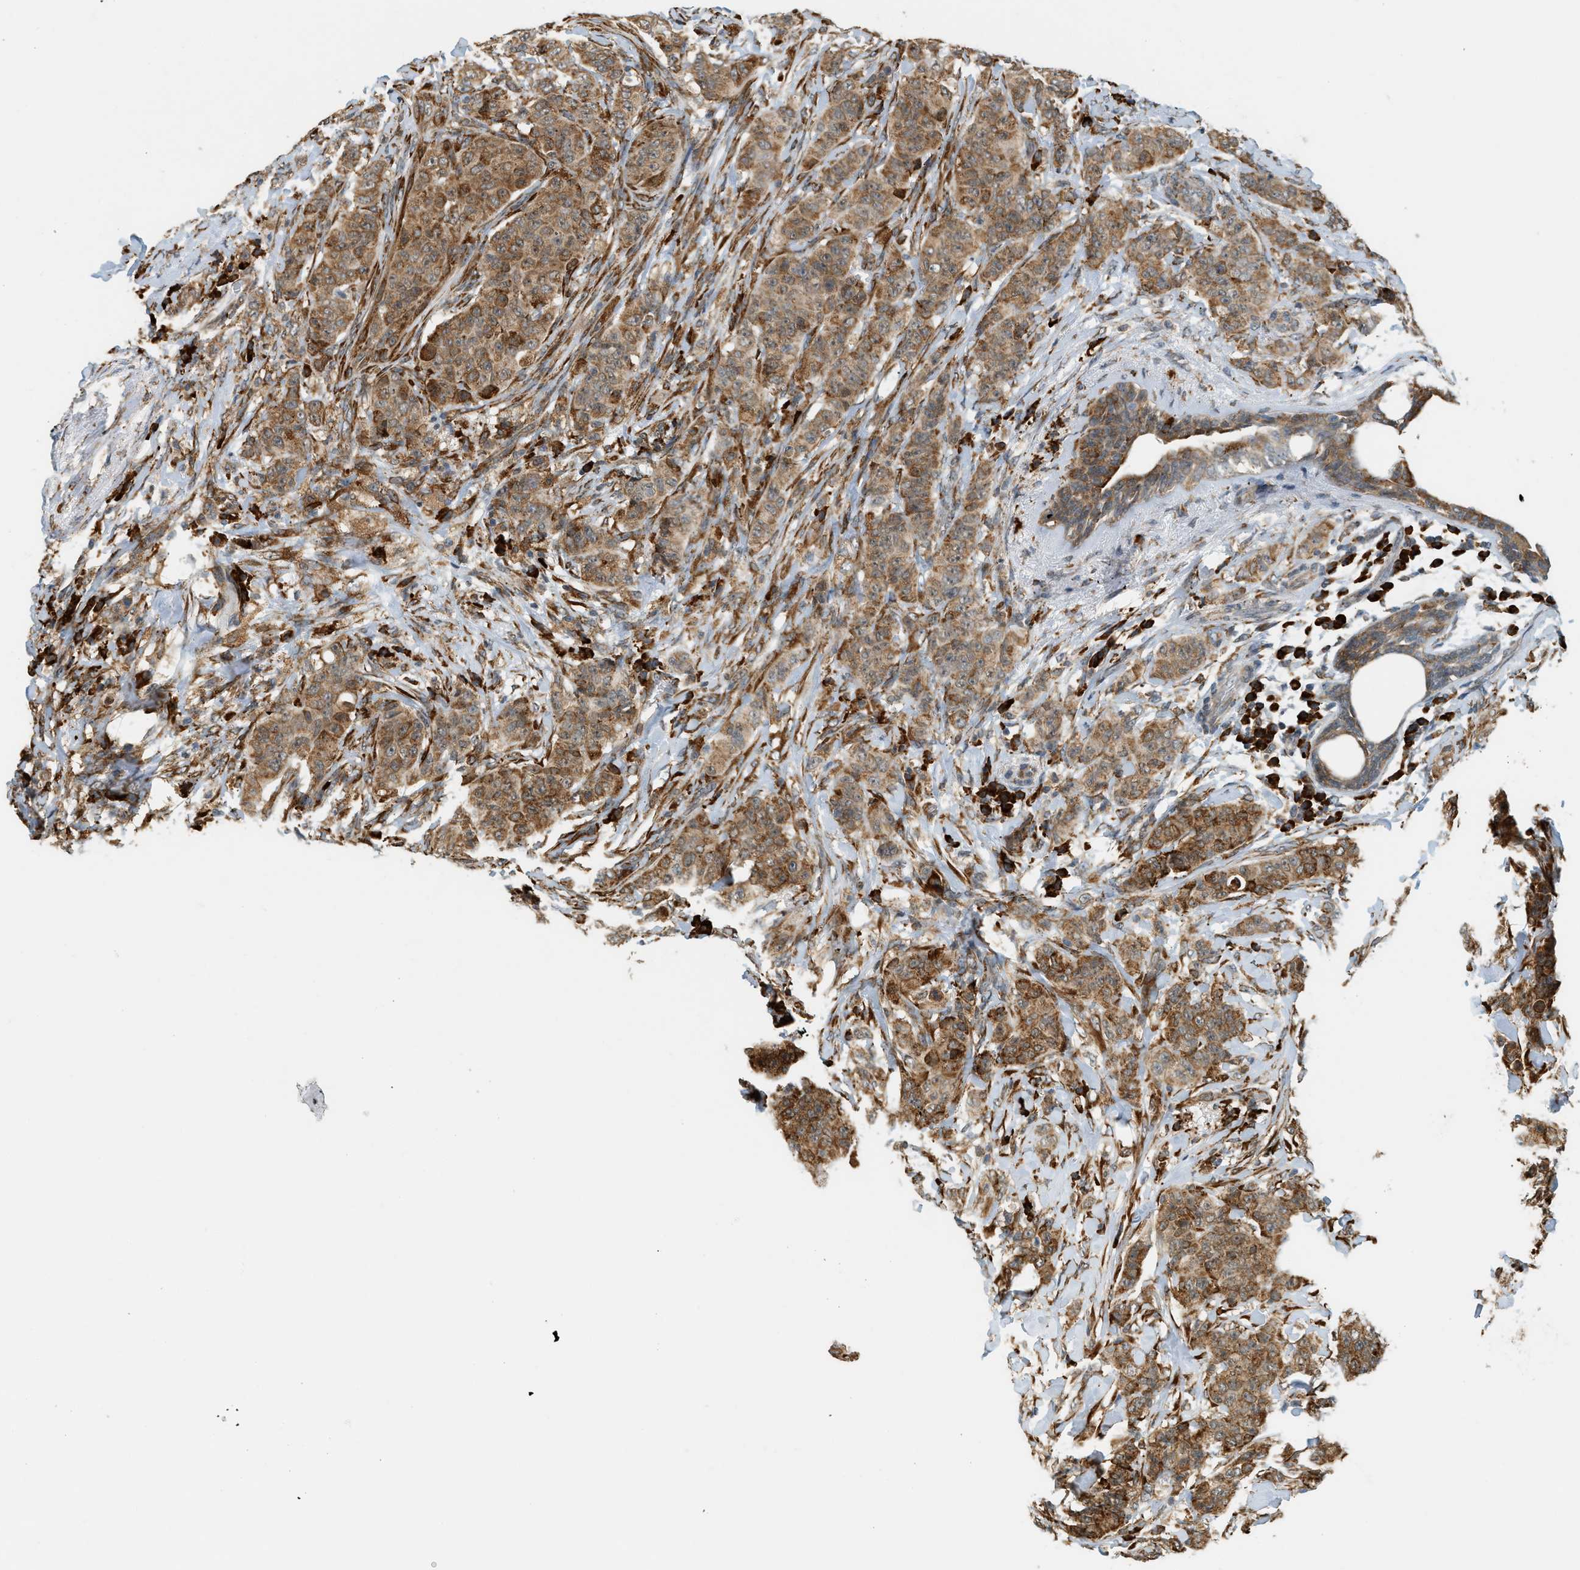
{"staining": {"intensity": "moderate", "quantity": ">75%", "location": "cytoplasmic/membranous"}, "tissue": "breast cancer", "cell_type": "Tumor cells", "image_type": "cancer", "snomed": [{"axis": "morphology", "description": "Normal tissue, NOS"}, {"axis": "morphology", "description": "Duct carcinoma"}, {"axis": "topography", "description": "Breast"}], "caption": "Protein expression analysis of breast cancer (intraductal carcinoma) shows moderate cytoplasmic/membranous staining in approximately >75% of tumor cells. Using DAB (brown) and hematoxylin (blue) stains, captured at high magnification using brightfield microscopy.", "gene": "SEMA4D", "patient": {"sex": "female", "age": 40}}